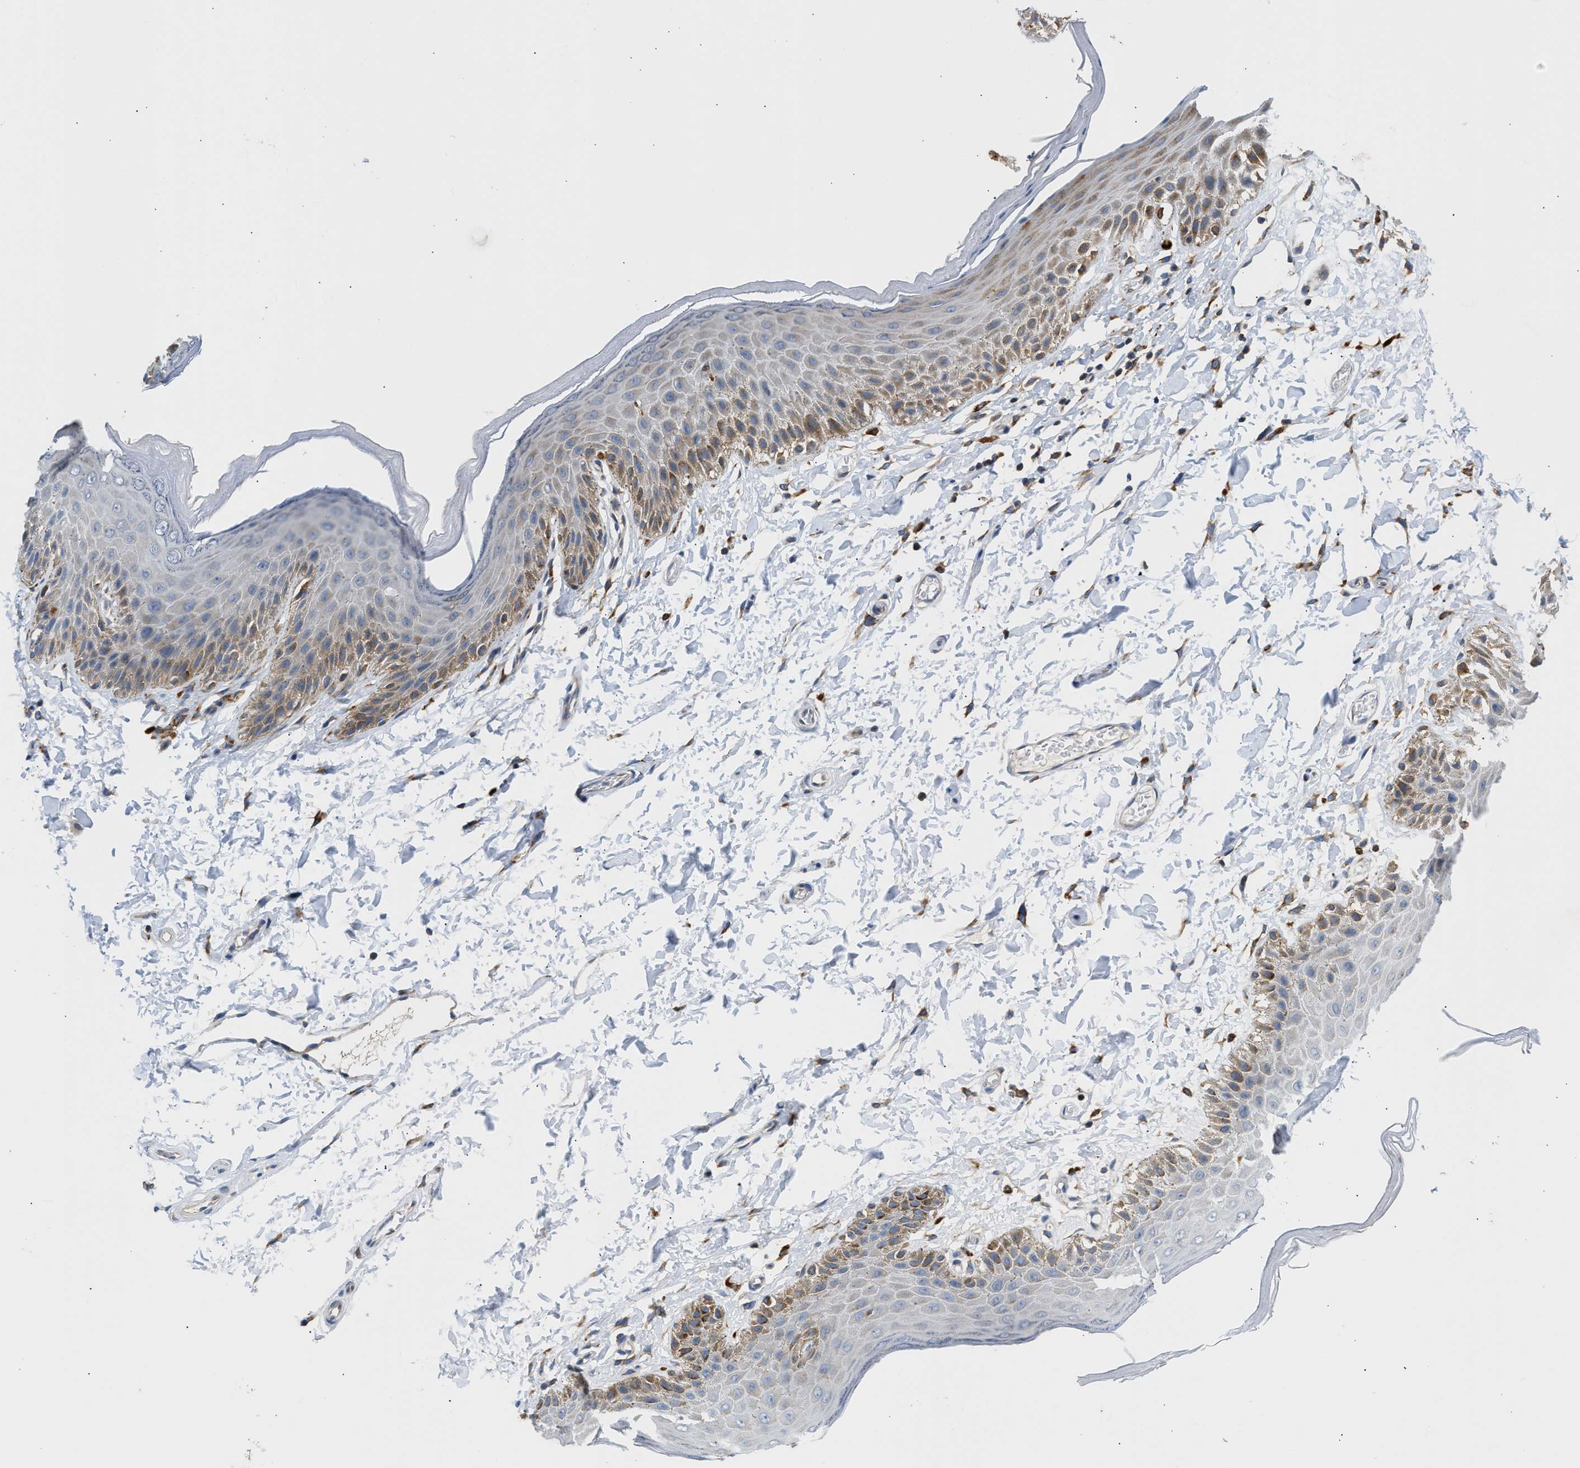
{"staining": {"intensity": "moderate", "quantity": "<25%", "location": "cytoplasmic/membranous"}, "tissue": "skin", "cell_type": "Epidermal cells", "image_type": "normal", "snomed": [{"axis": "morphology", "description": "Normal tissue, NOS"}, {"axis": "topography", "description": "Anal"}], "caption": "IHC staining of unremarkable skin, which shows low levels of moderate cytoplasmic/membranous staining in approximately <25% of epidermal cells indicating moderate cytoplasmic/membranous protein staining. The staining was performed using DAB (brown) for protein detection and nuclei were counterstained in hematoxylin (blue).", "gene": "AMZ1", "patient": {"sex": "male", "age": 44}}